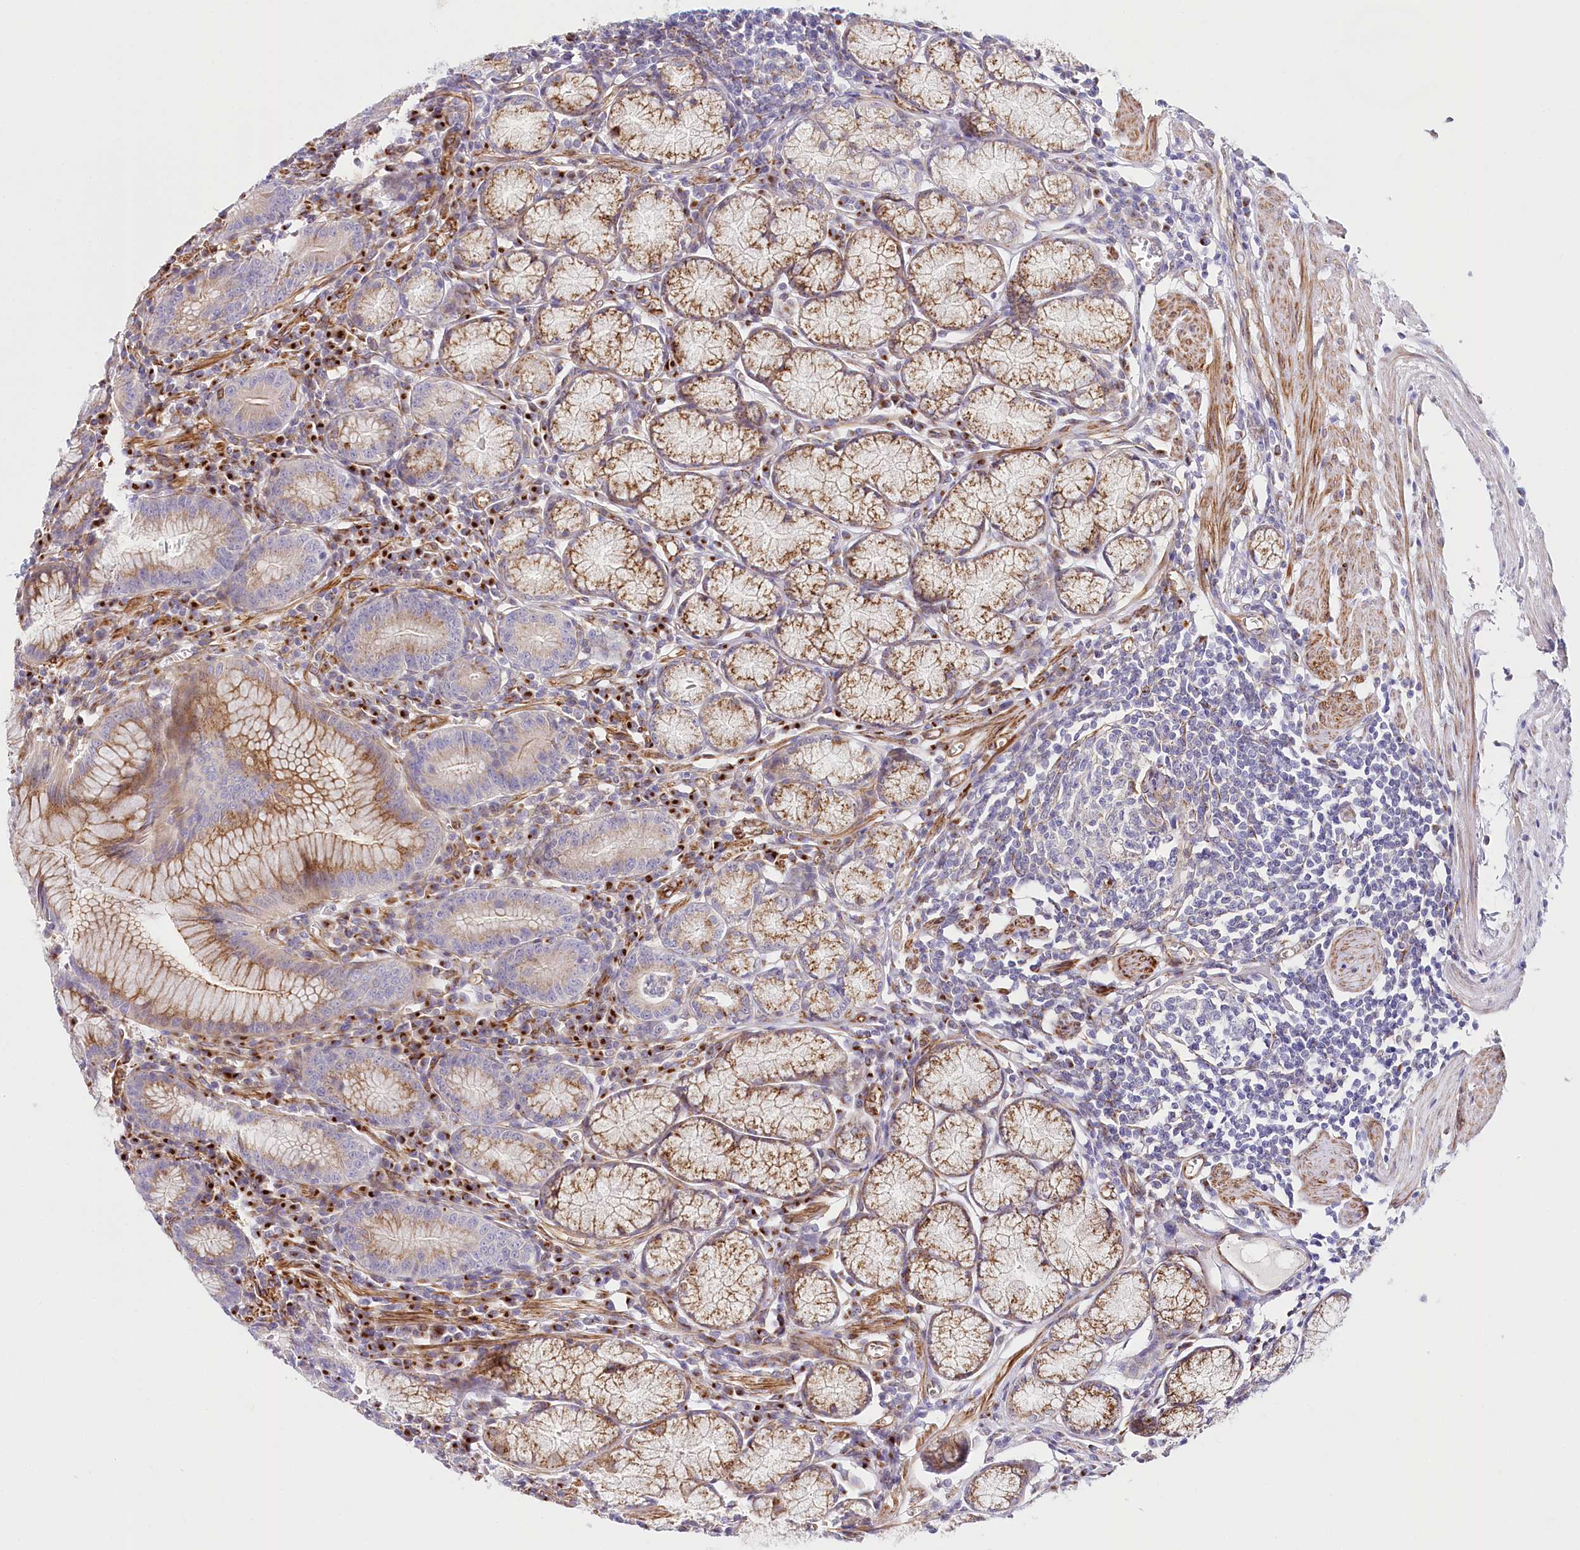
{"staining": {"intensity": "moderate", "quantity": ">75%", "location": "cytoplasmic/membranous"}, "tissue": "stomach", "cell_type": "Glandular cells", "image_type": "normal", "snomed": [{"axis": "morphology", "description": "Normal tissue, NOS"}, {"axis": "topography", "description": "Stomach"}], "caption": "About >75% of glandular cells in benign human stomach reveal moderate cytoplasmic/membranous protein staining as visualized by brown immunohistochemical staining.", "gene": "ABRAXAS2", "patient": {"sex": "male", "age": 55}}